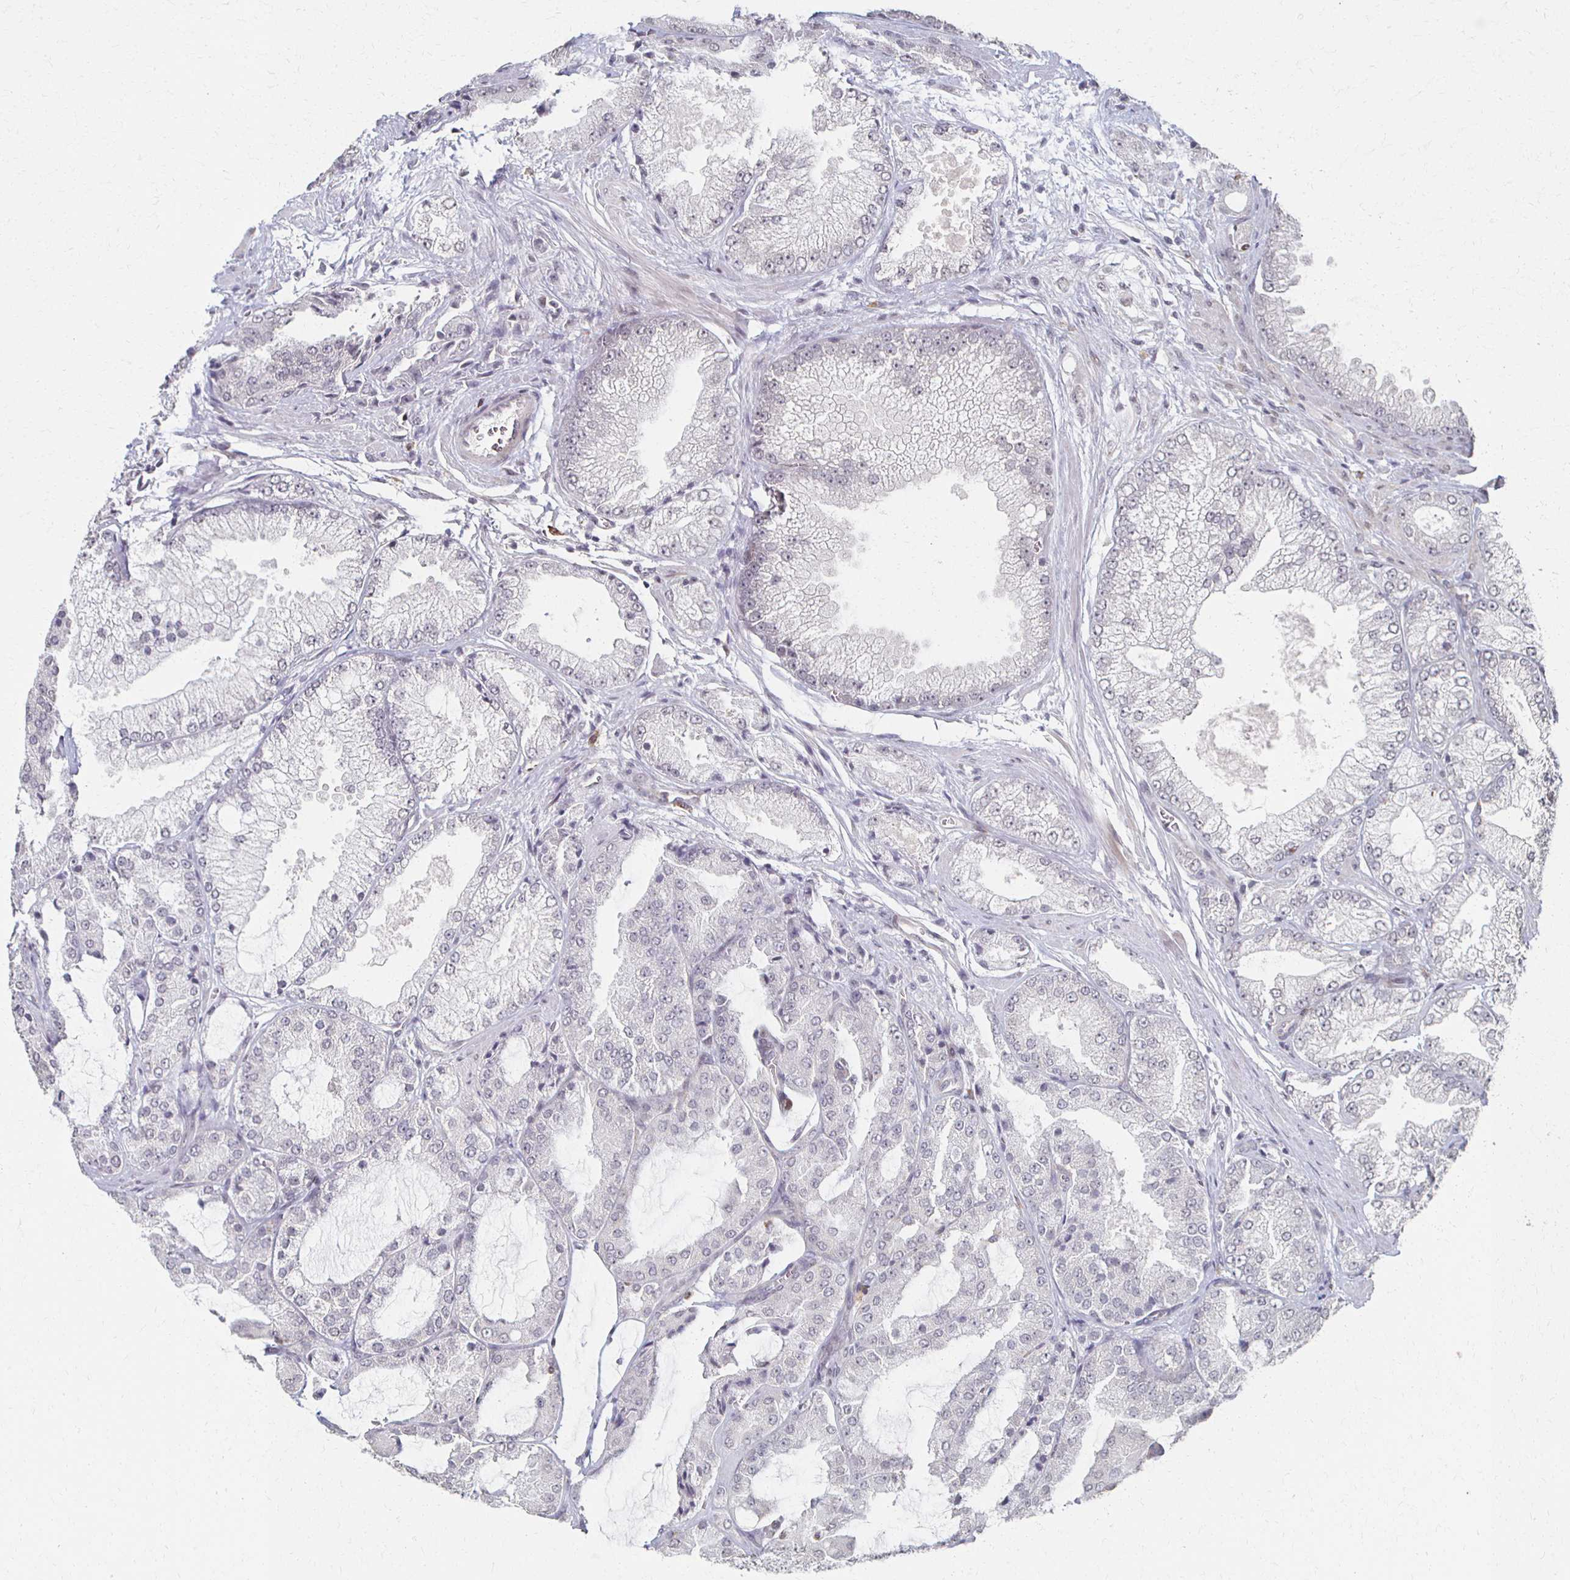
{"staining": {"intensity": "negative", "quantity": "none", "location": "none"}, "tissue": "prostate cancer", "cell_type": "Tumor cells", "image_type": "cancer", "snomed": [{"axis": "morphology", "description": "Adenocarcinoma, High grade"}, {"axis": "topography", "description": "Prostate"}], "caption": "IHC of human high-grade adenocarcinoma (prostate) exhibits no positivity in tumor cells. (DAB IHC visualized using brightfield microscopy, high magnification).", "gene": "DAB1", "patient": {"sex": "male", "age": 68}}